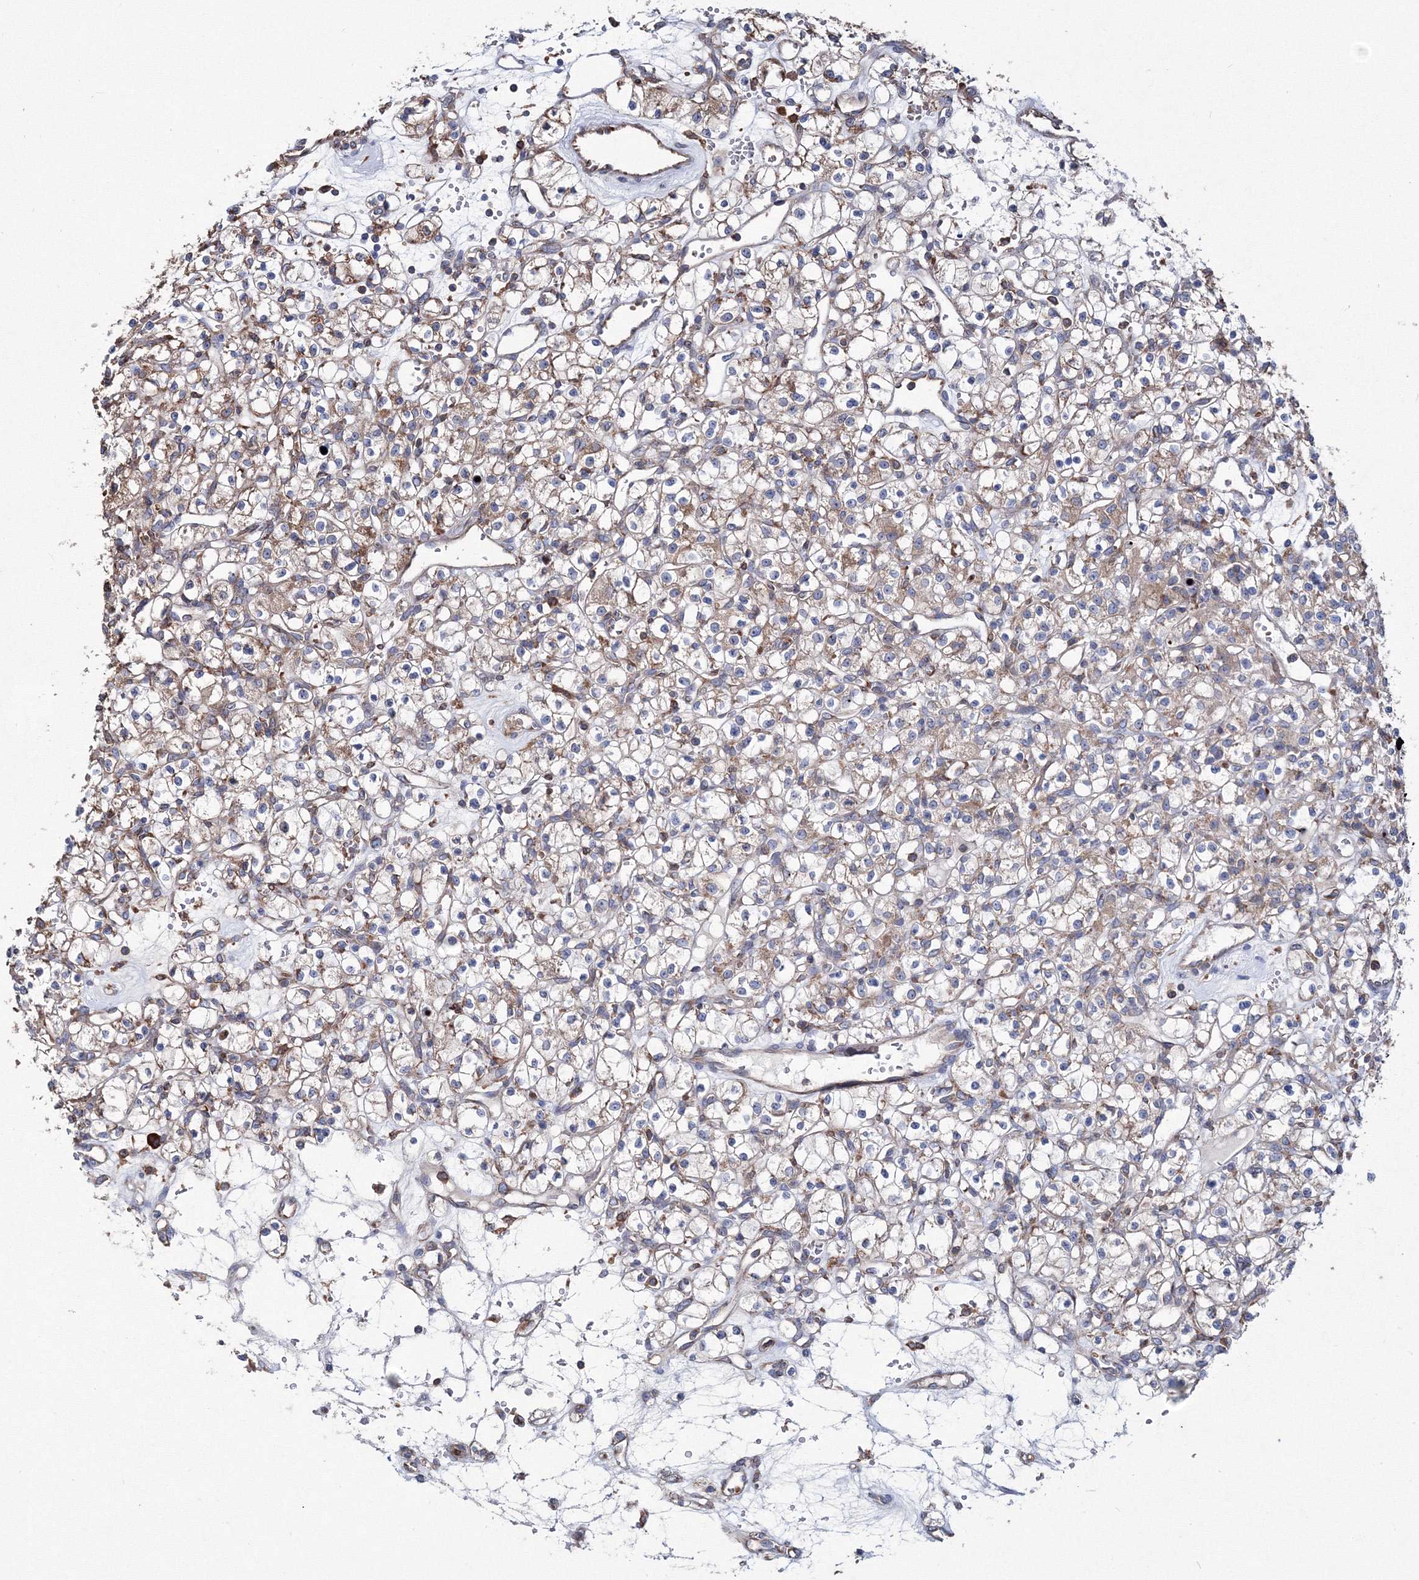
{"staining": {"intensity": "weak", "quantity": "25%-75%", "location": "cytoplasmic/membranous"}, "tissue": "renal cancer", "cell_type": "Tumor cells", "image_type": "cancer", "snomed": [{"axis": "morphology", "description": "Adenocarcinoma, NOS"}, {"axis": "topography", "description": "Kidney"}], "caption": "Renal cancer stained with DAB (3,3'-diaminobenzidine) immunohistochemistry (IHC) exhibits low levels of weak cytoplasmic/membranous expression in approximately 25%-75% of tumor cells.", "gene": "VPS8", "patient": {"sex": "female", "age": 59}}